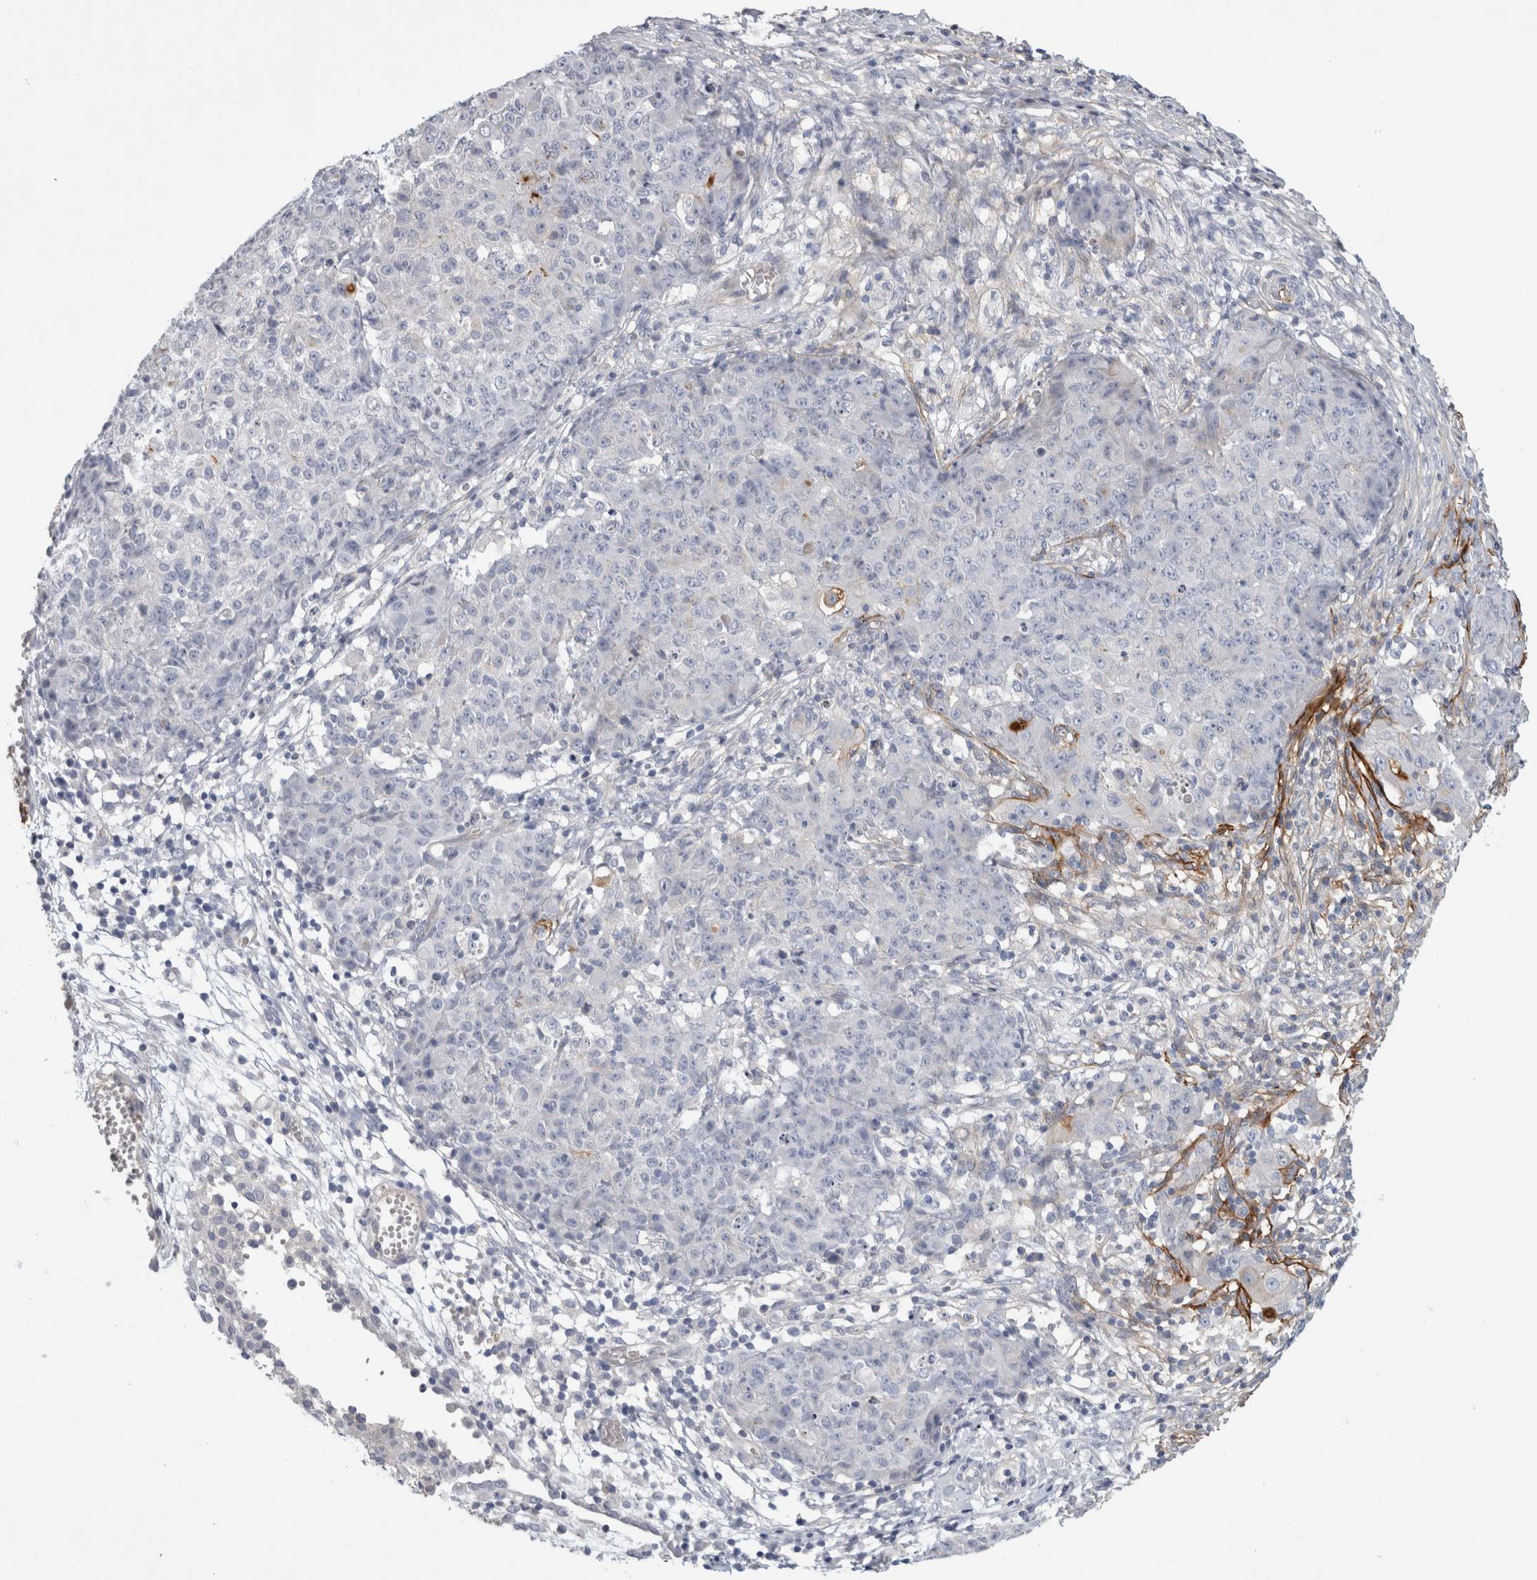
{"staining": {"intensity": "negative", "quantity": "none", "location": "none"}, "tissue": "ovarian cancer", "cell_type": "Tumor cells", "image_type": "cancer", "snomed": [{"axis": "morphology", "description": "Carcinoma, endometroid"}, {"axis": "topography", "description": "Ovary"}], "caption": "Immunohistochemical staining of human ovarian cancer (endometroid carcinoma) reveals no significant staining in tumor cells.", "gene": "CD55", "patient": {"sex": "female", "age": 42}}